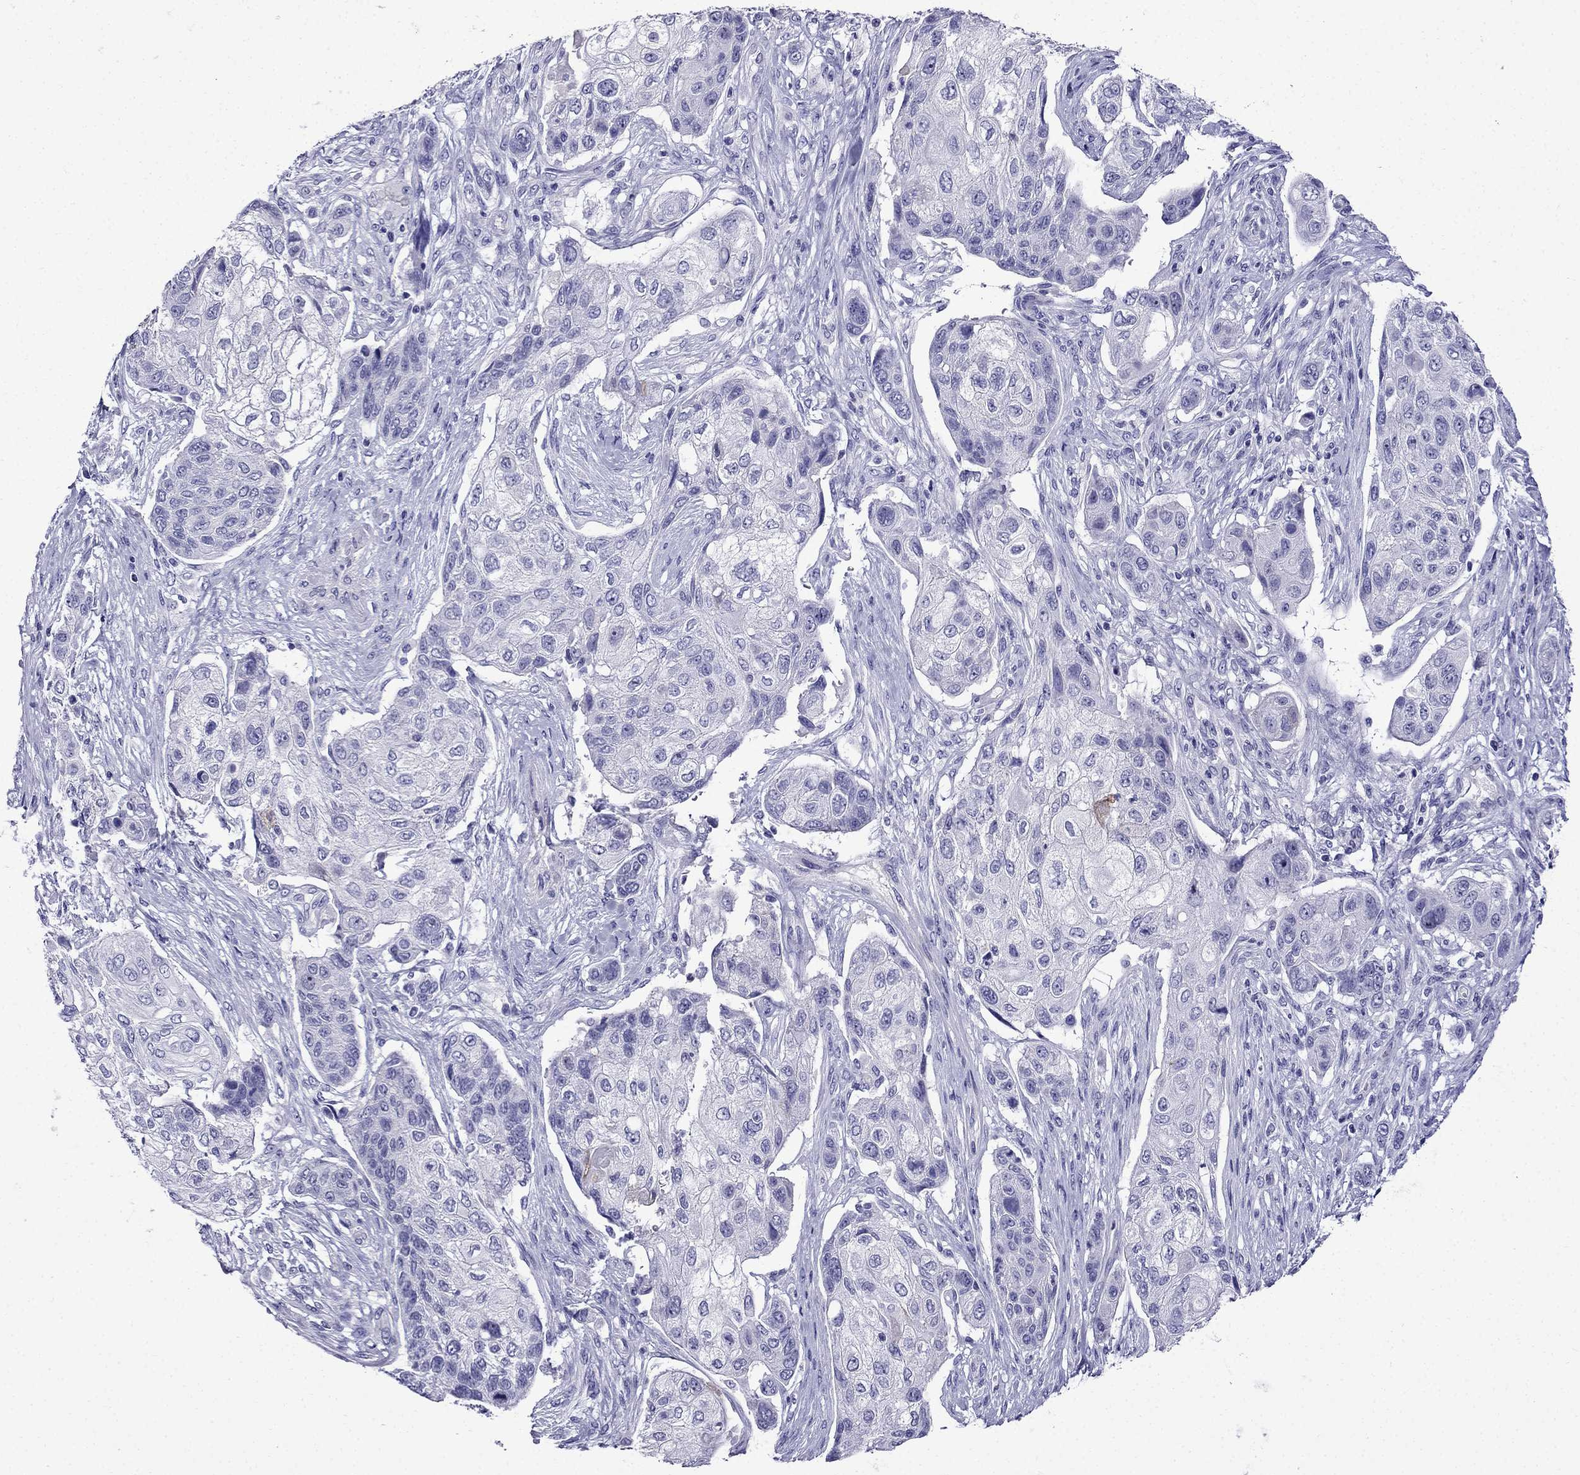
{"staining": {"intensity": "negative", "quantity": "none", "location": "none"}, "tissue": "lung cancer", "cell_type": "Tumor cells", "image_type": "cancer", "snomed": [{"axis": "morphology", "description": "Normal tissue, NOS"}, {"axis": "morphology", "description": "Squamous cell carcinoma, NOS"}, {"axis": "topography", "description": "Bronchus"}, {"axis": "topography", "description": "Lung"}], "caption": "The immunohistochemistry (IHC) micrograph has no significant expression in tumor cells of squamous cell carcinoma (lung) tissue.", "gene": "ERC2", "patient": {"sex": "male", "age": 69}}